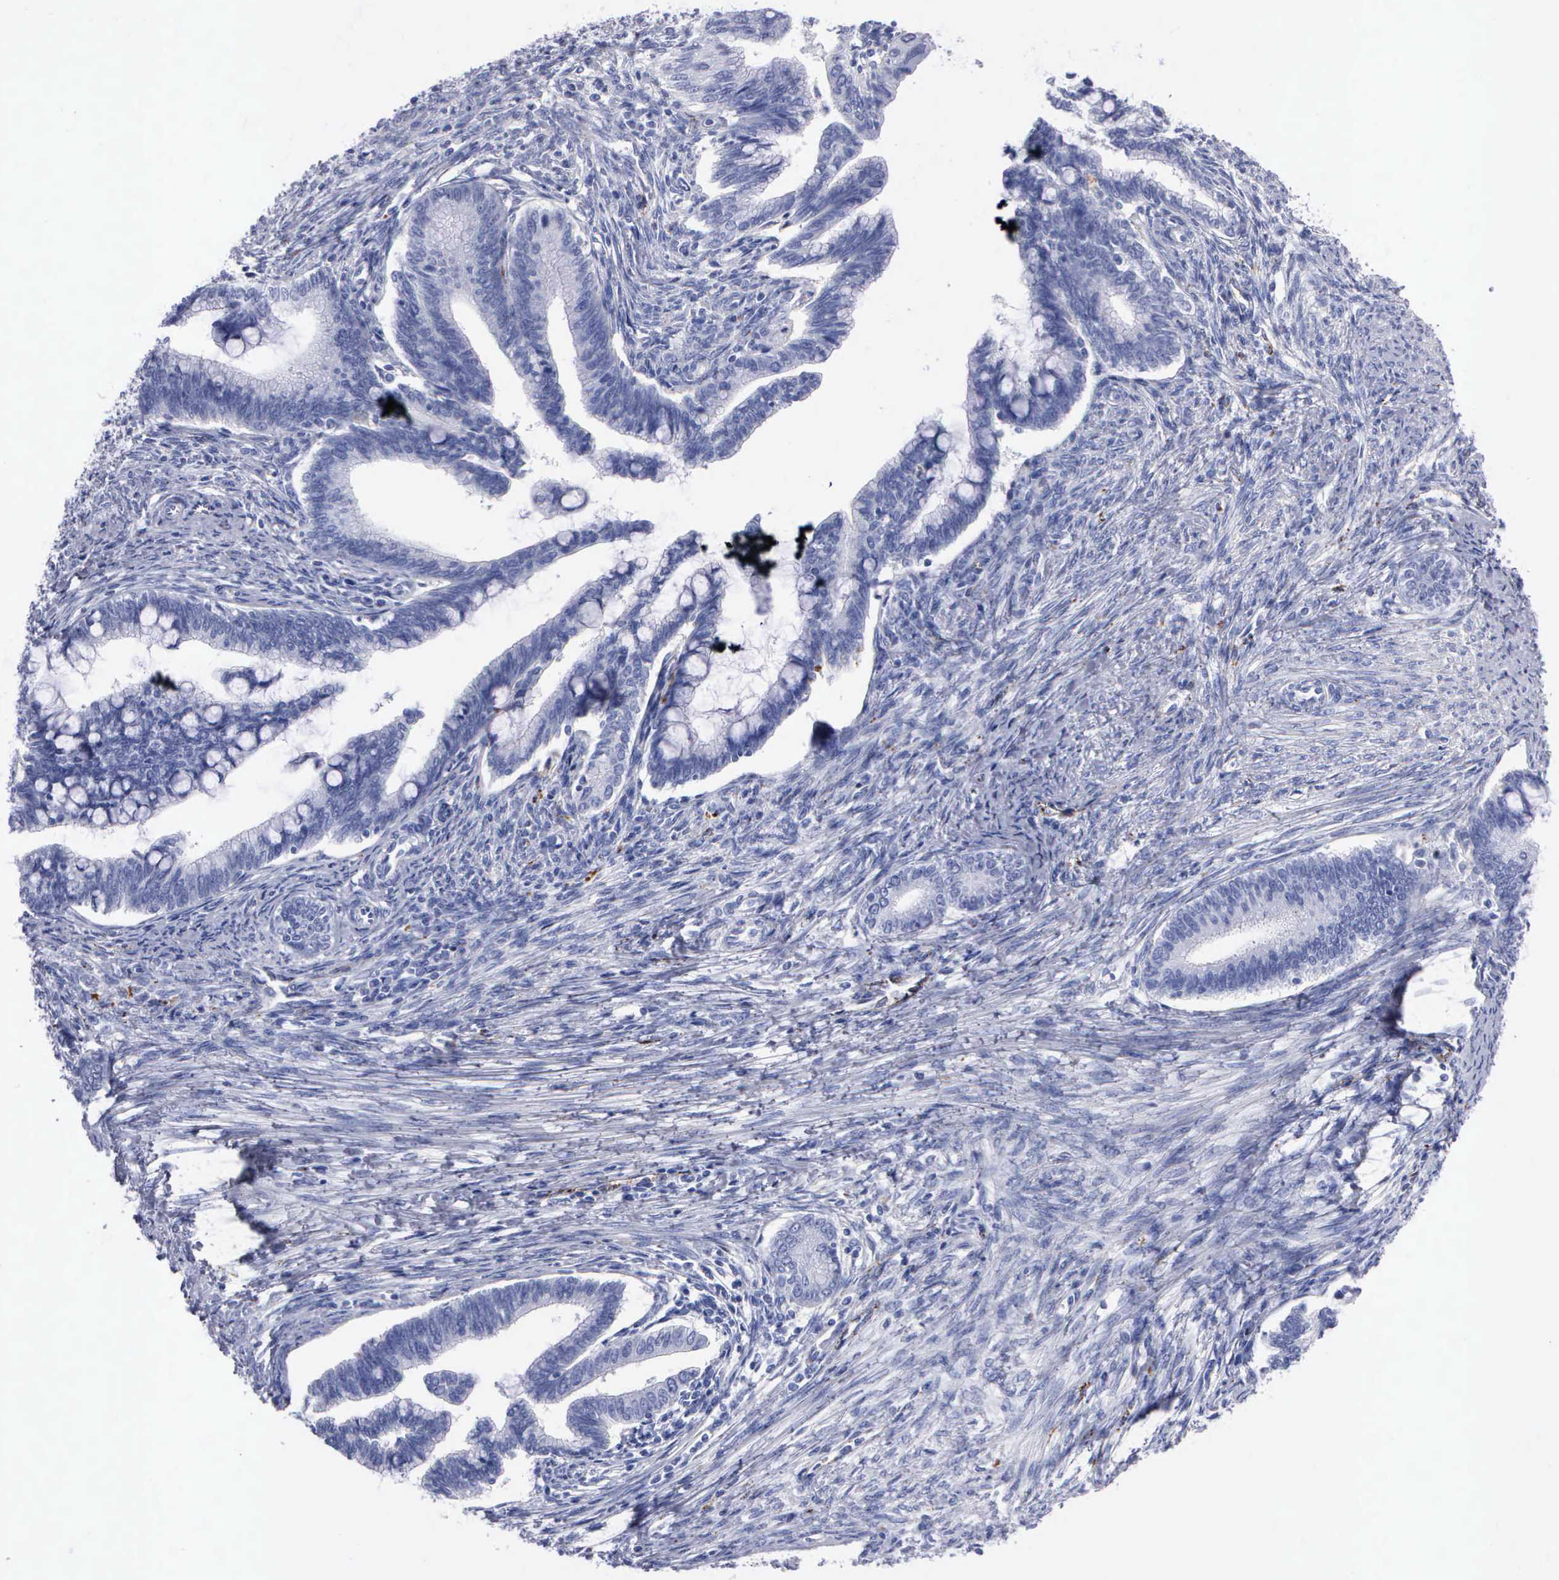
{"staining": {"intensity": "negative", "quantity": "none", "location": "none"}, "tissue": "cervical cancer", "cell_type": "Tumor cells", "image_type": "cancer", "snomed": [{"axis": "morphology", "description": "Adenocarcinoma, NOS"}, {"axis": "topography", "description": "Cervix"}], "caption": "Cervical cancer (adenocarcinoma) was stained to show a protein in brown. There is no significant expression in tumor cells.", "gene": "CTSL", "patient": {"sex": "female", "age": 36}}